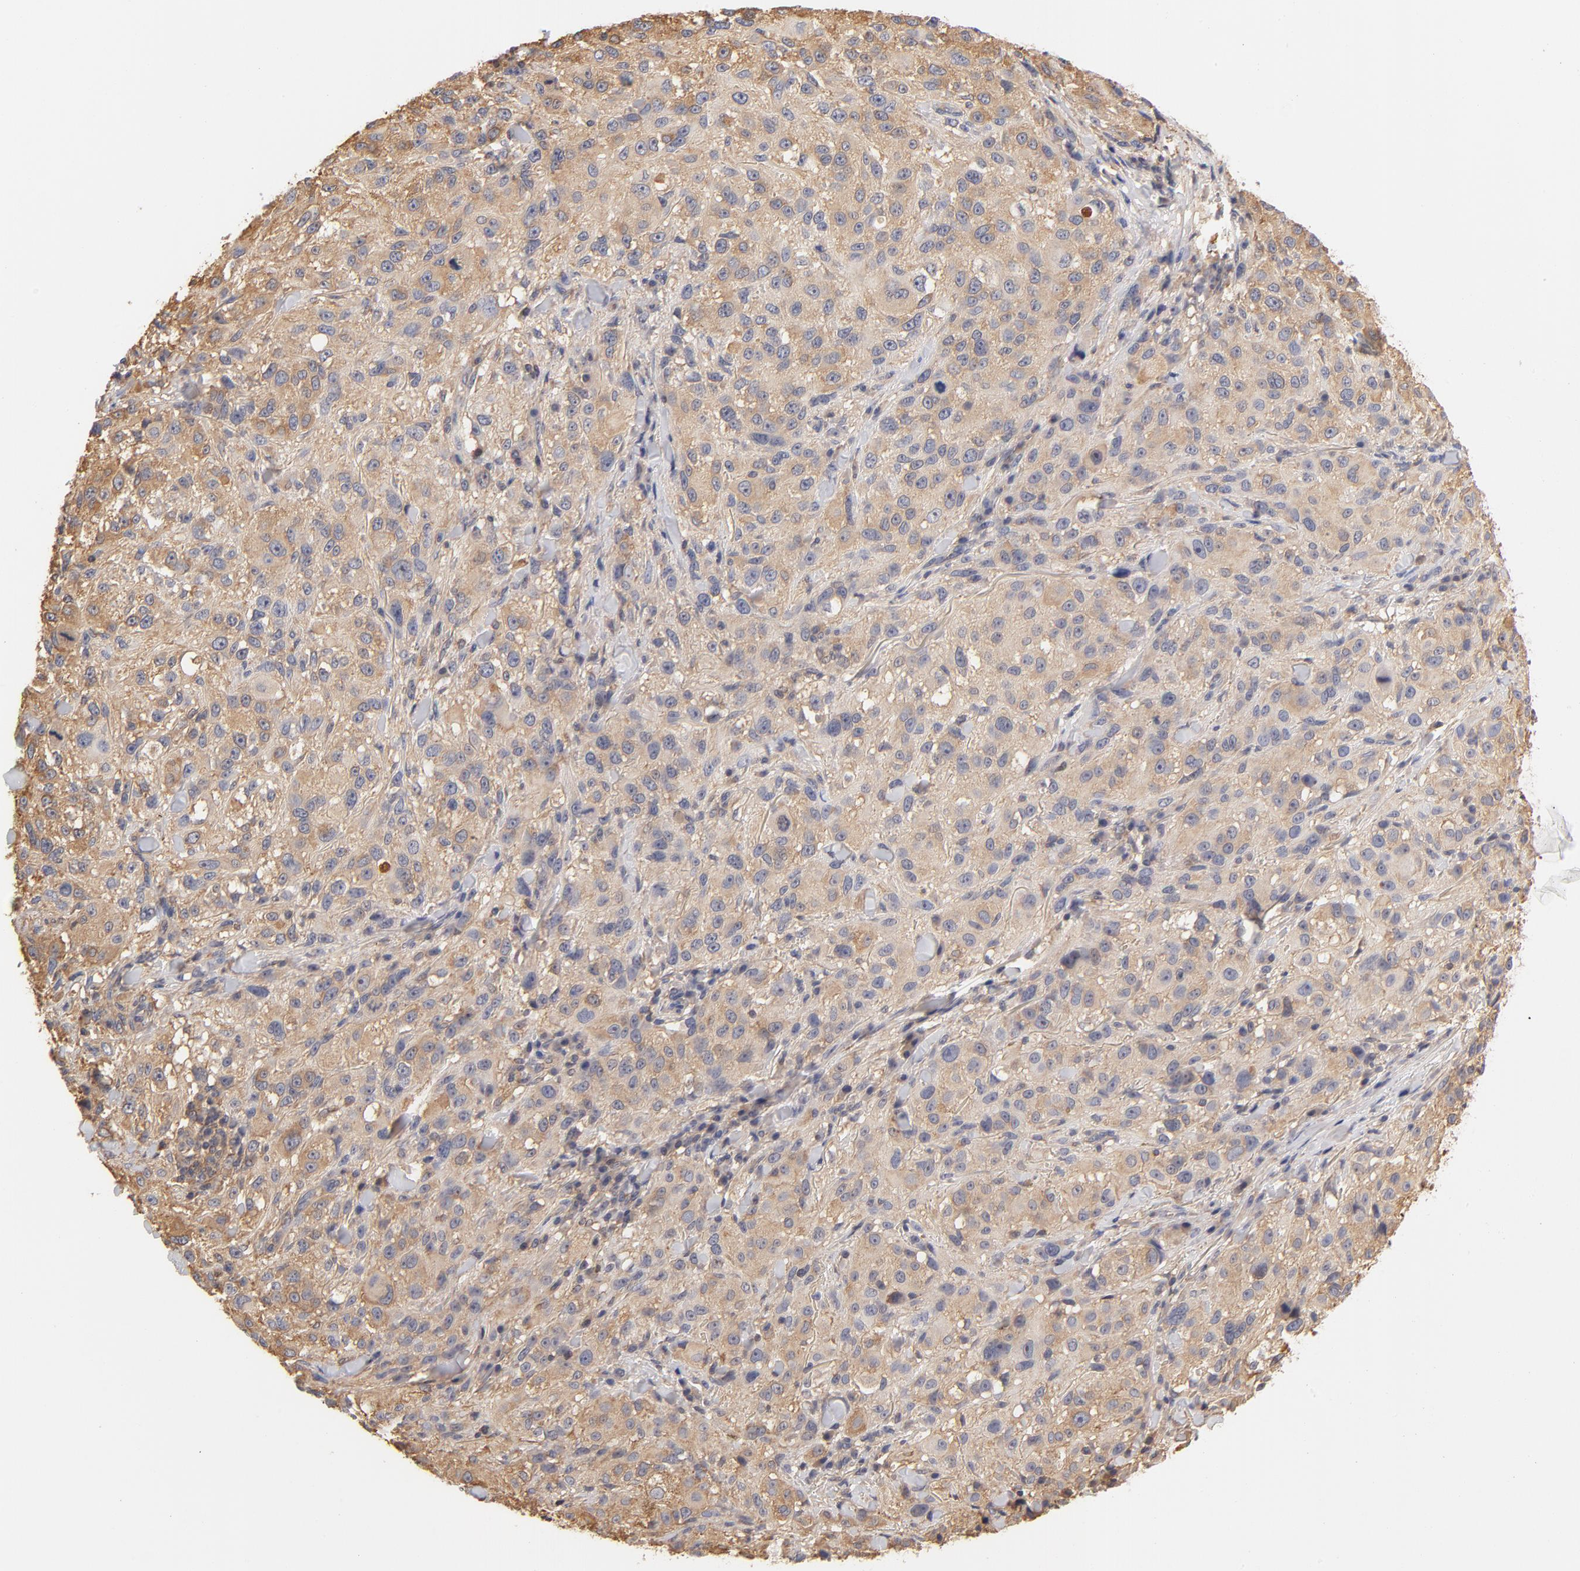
{"staining": {"intensity": "weak", "quantity": ">75%", "location": "cytoplasmic/membranous"}, "tissue": "melanoma", "cell_type": "Tumor cells", "image_type": "cancer", "snomed": [{"axis": "morphology", "description": "Necrosis, NOS"}, {"axis": "morphology", "description": "Malignant melanoma, NOS"}, {"axis": "topography", "description": "Skin"}], "caption": "Brown immunohistochemical staining in malignant melanoma exhibits weak cytoplasmic/membranous staining in about >75% of tumor cells.", "gene": "FCMR", "patient": {"sex": "female", "age": 87}}